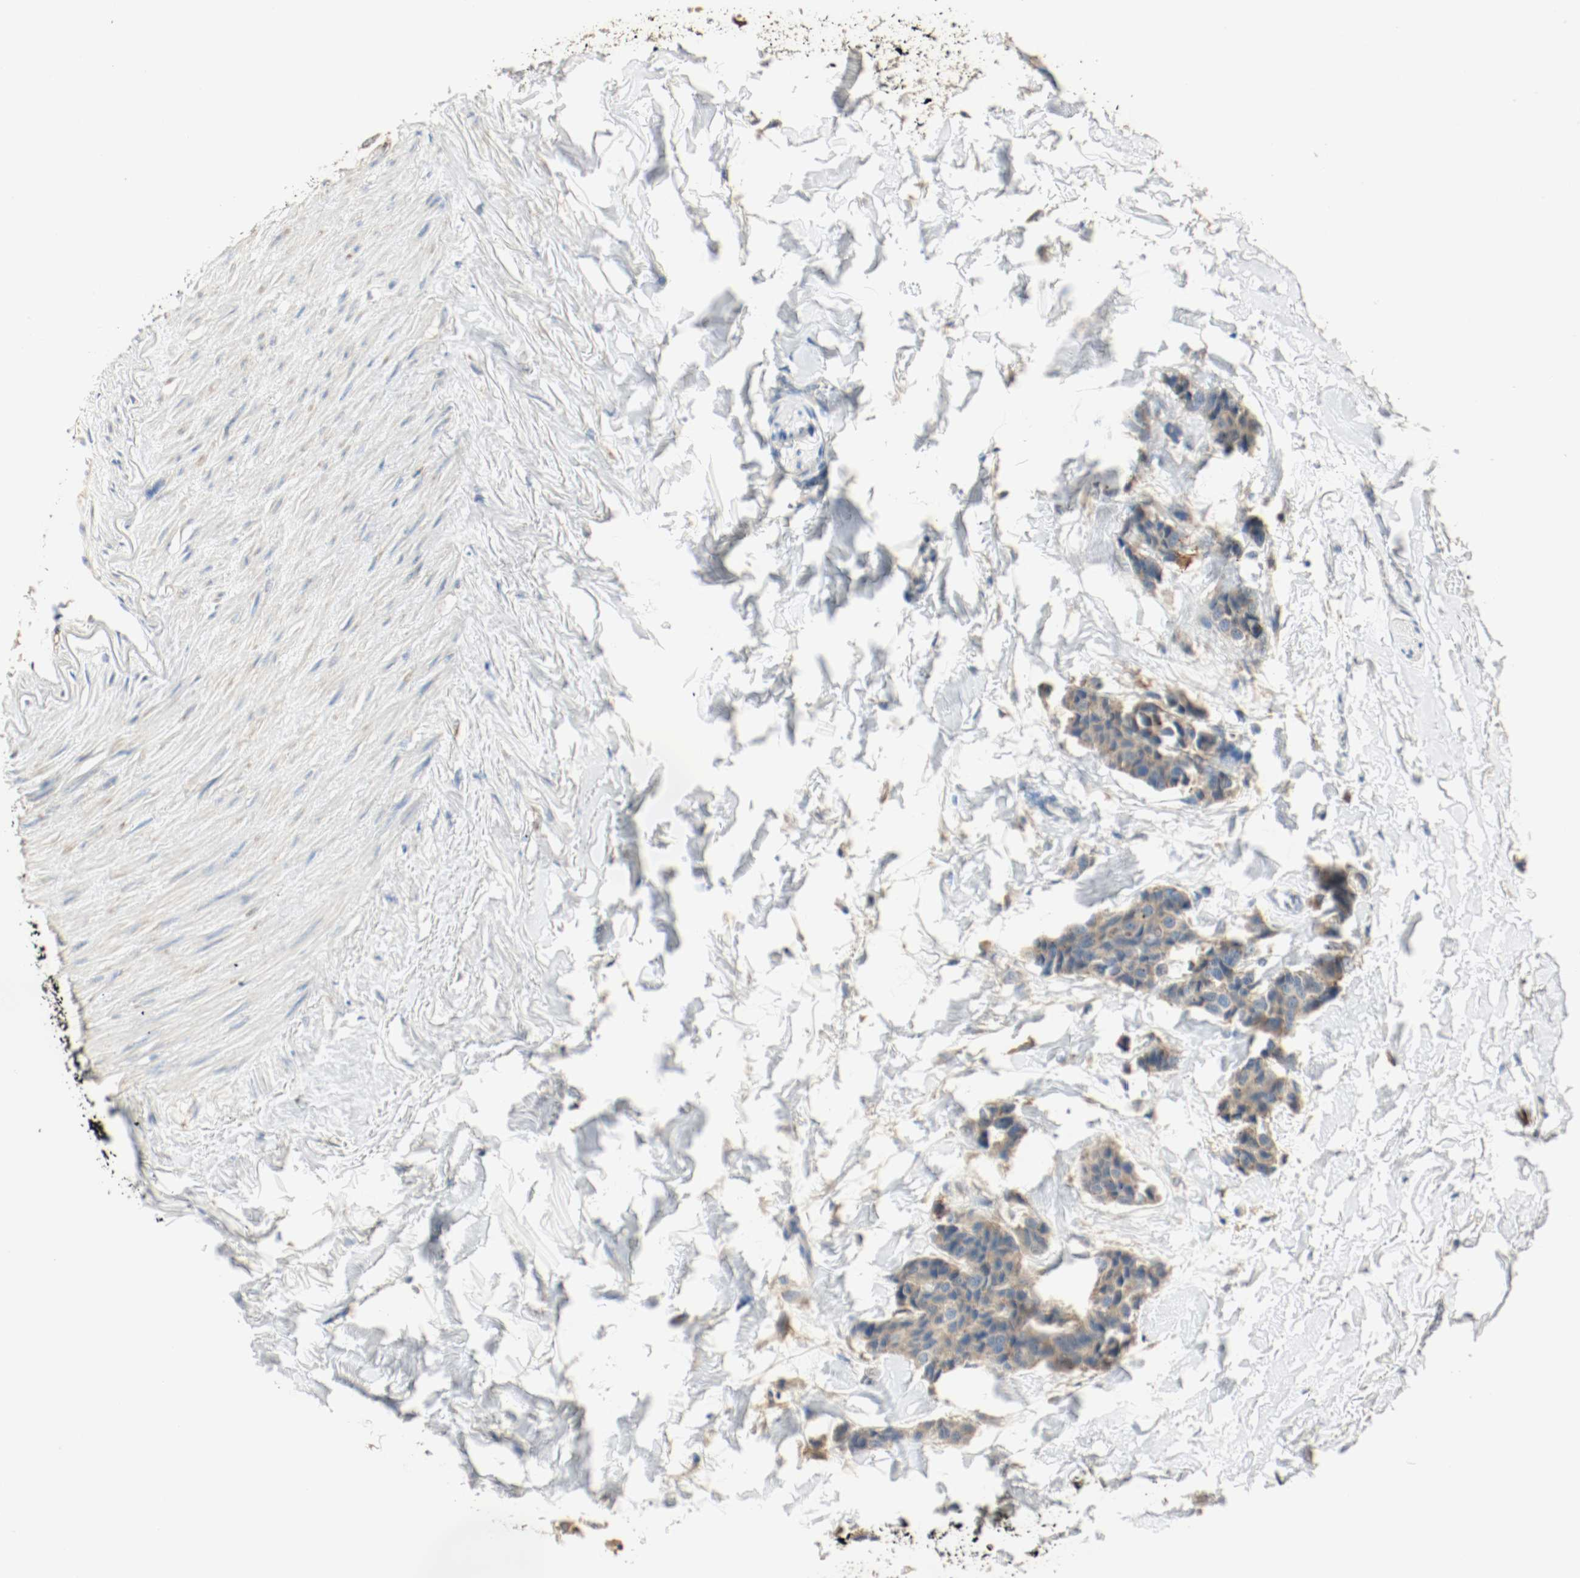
{"staining": {"intensity": "weak", "quantity": ">75%", "location": "cytoplasmic/membranous"}, "tissue": "breast cancer", "cell_type": "Tumor cells", "image_type": "cancer", "snomed": [{"axis": "morphology", "description": "Duct carcinoma"}, {"axis": "topography", "description": "Breast"}], "caption": "The image exhibits staining of breast infiltrating ductal carcinoma, revealing weak cytoplasmic/membranous protein staining (brown color) within tumor cells.", "gene": "MELTF", "patient": {"sex": "female", "age": 80}}